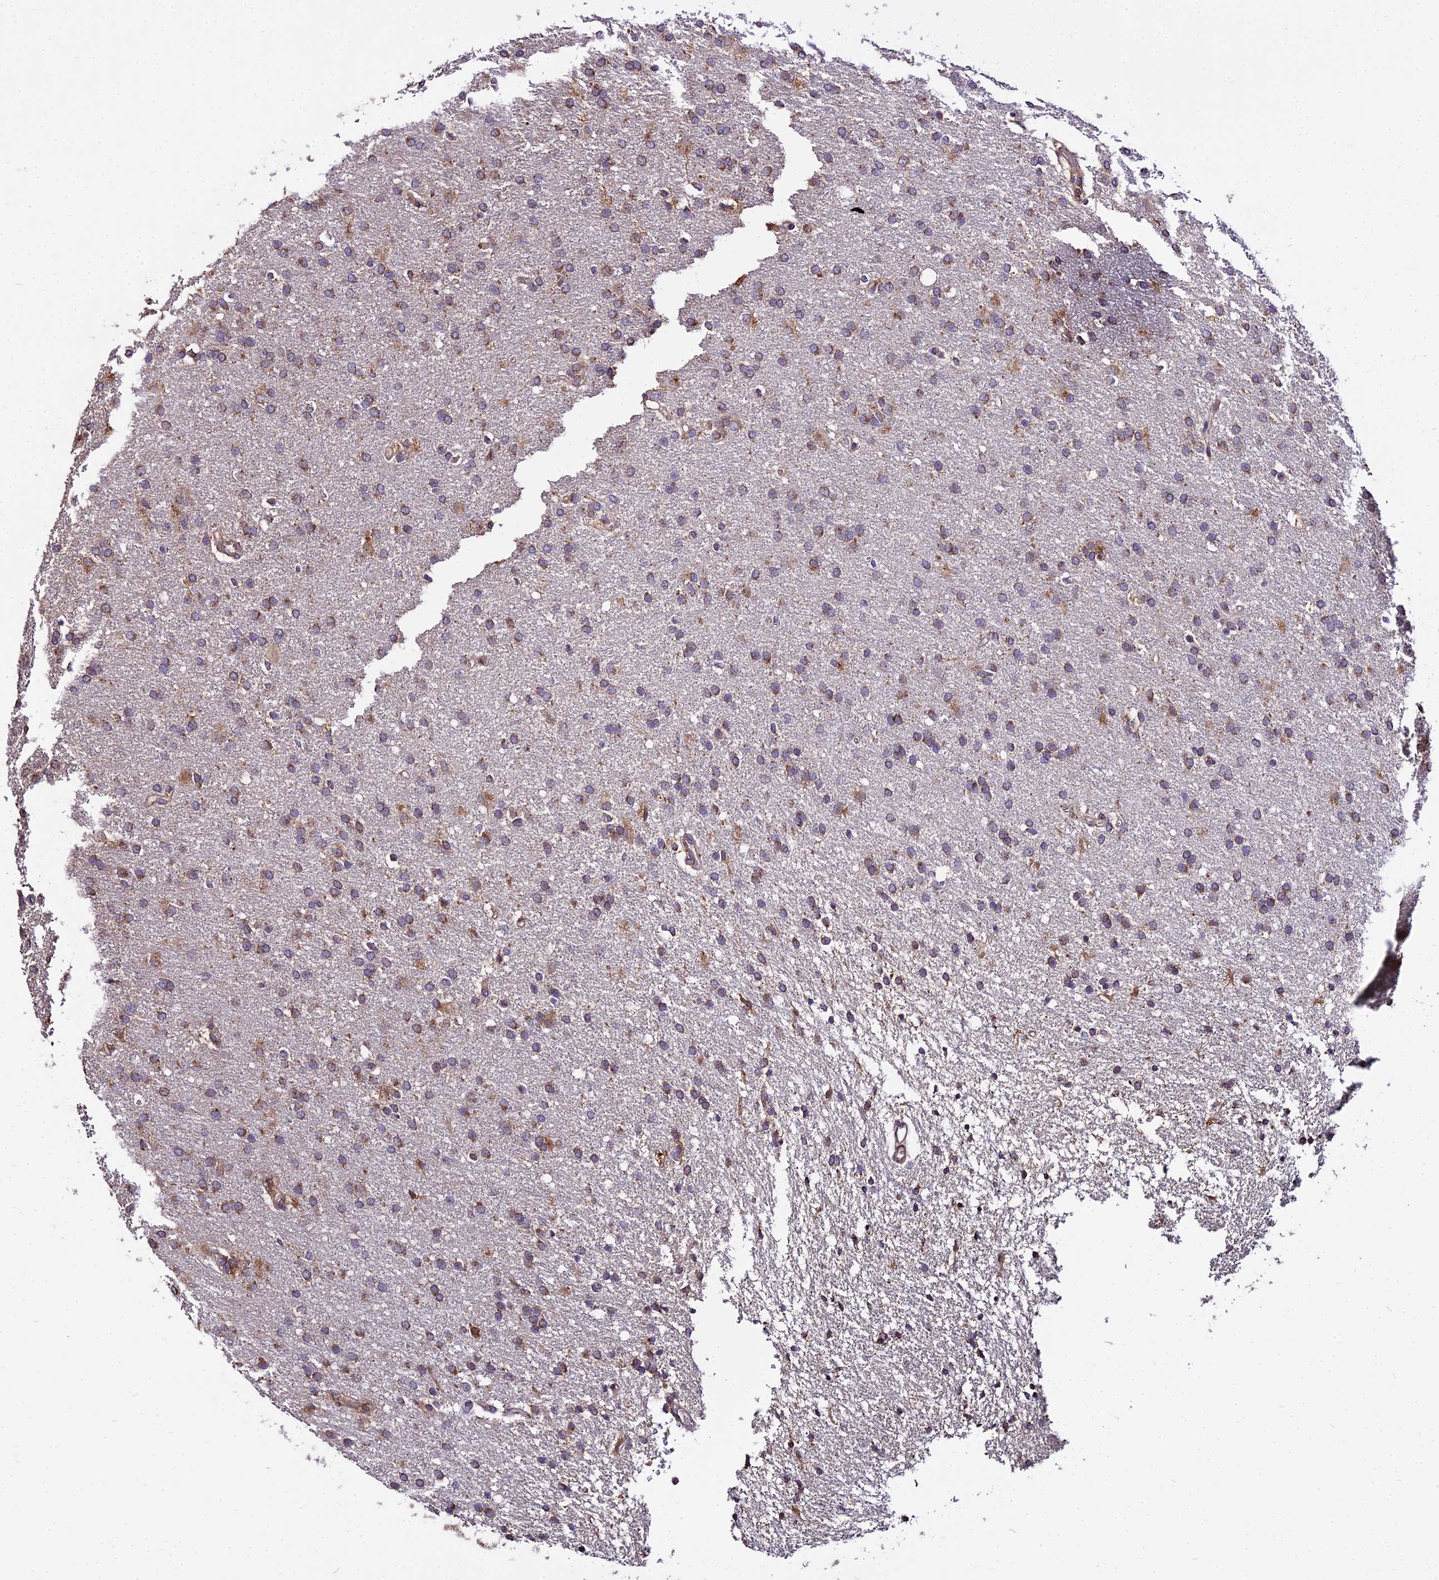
{"staining": {"intensity": "moderate", "quantity": ">75%", "location": "cytoplasmic/membranous"}, "tissue": "glioma", "cell_type": "Tumor cells", "image_type": "cancer", "snomed": [{"axis": "morphology", "description": "Glioma, malignant, High grade"}, {"axis": "topography", "description": "Brain"}], "caption": "Immunohistochemical staining of human glioma demonstrates moderate cytoplasmic/membranous protein expression in approximately >75% of tumor cells. (IHC, brightfield microscopy, high magnification).", "gene": "PEX19", "patient": {"sex": "male", "age": 72}}